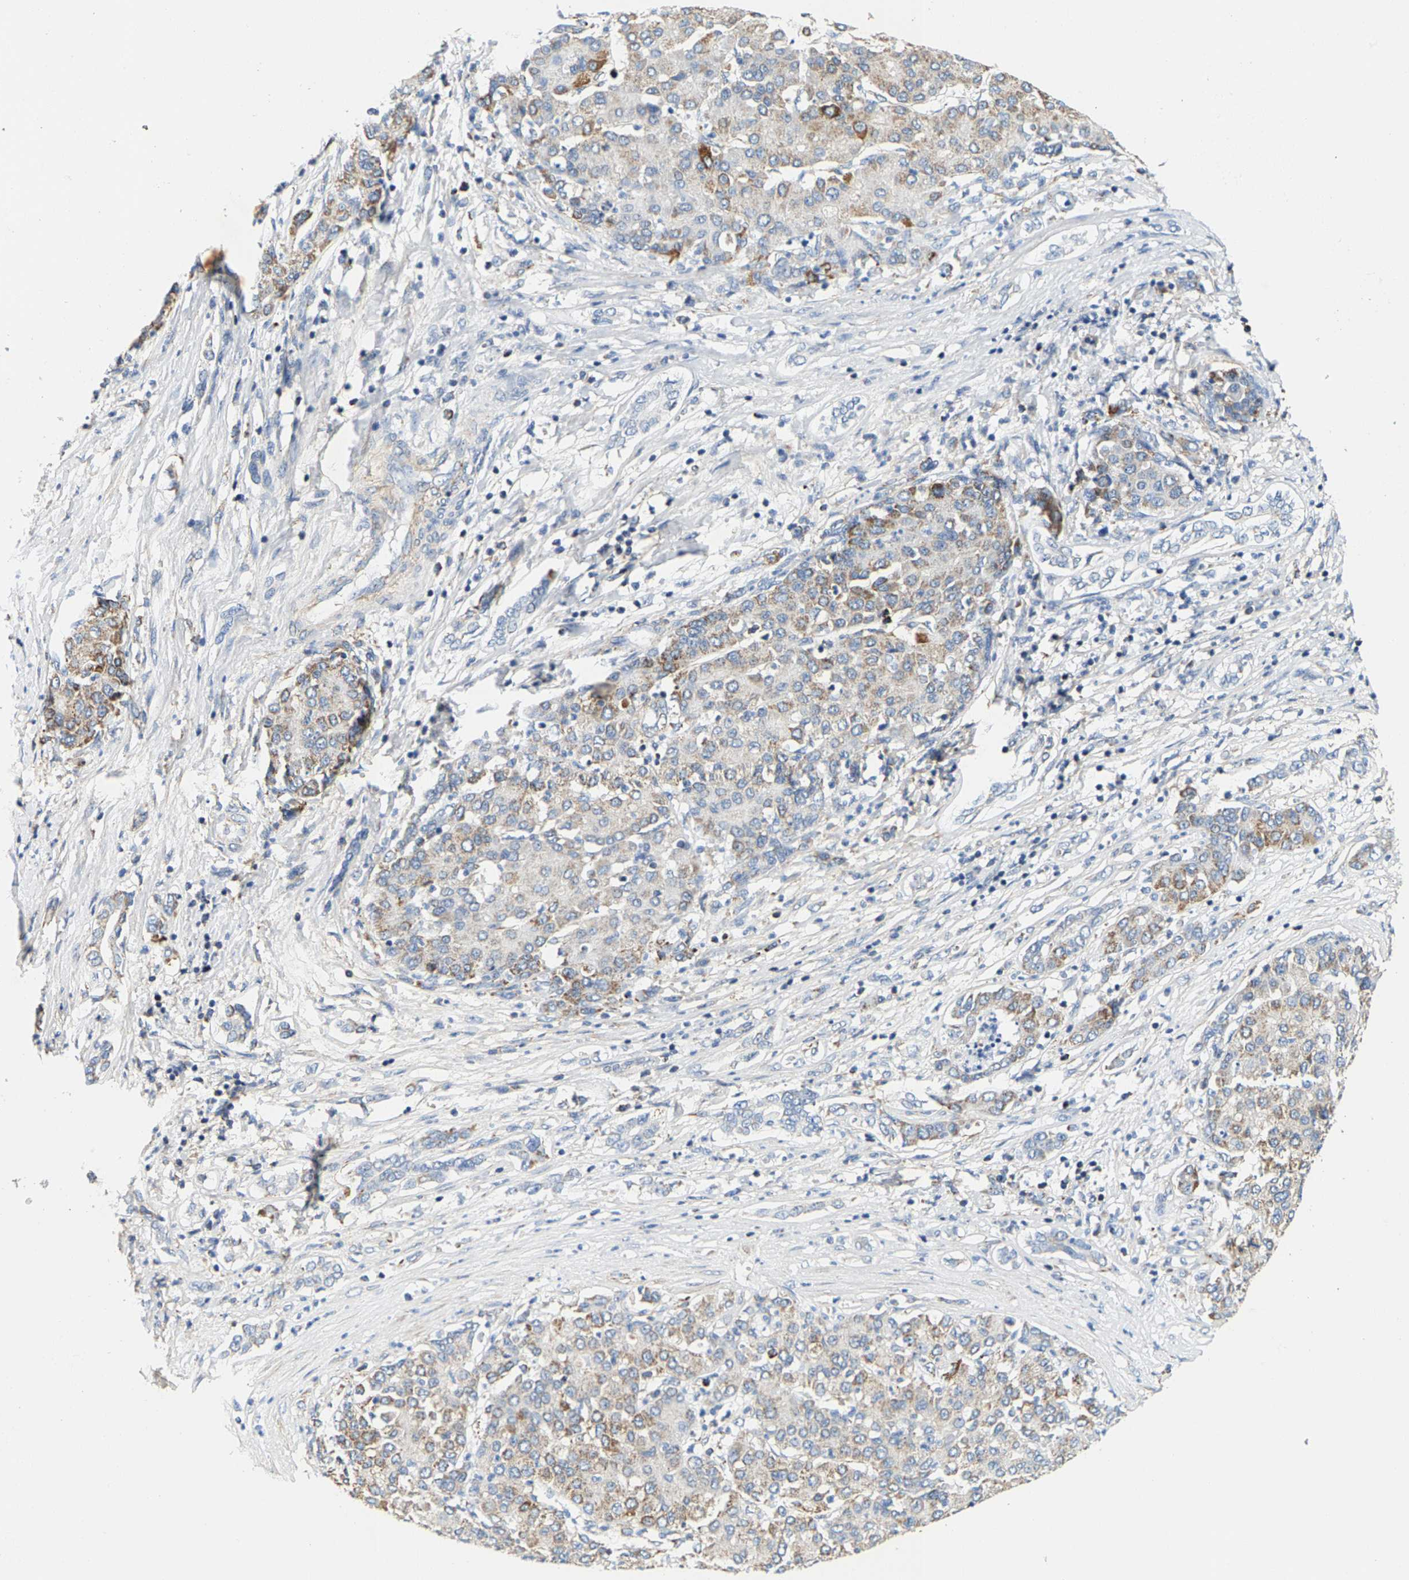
{"staining": {"intensity": "moderate", "quantity": "25%-75%", "location": "cytoplasmic/membranous"}, "tissue": "liver cancer", "cell_type": "Tumor cells", "image_type": "cancer", "snomed": [{"axis": "morphology", "description": "Carcinoma, Hepatocellular, NOS"}, {"axis": "topography", "description": "Liver"}], "caption": "Immunohistochemical staining of liver cancer shows moderate cytoplasmic/membranous protein positivity in approximately 25%-75% of tumor cells.", "gene": "SHMT2", "patient": {"sex": "male", "age": 65}}